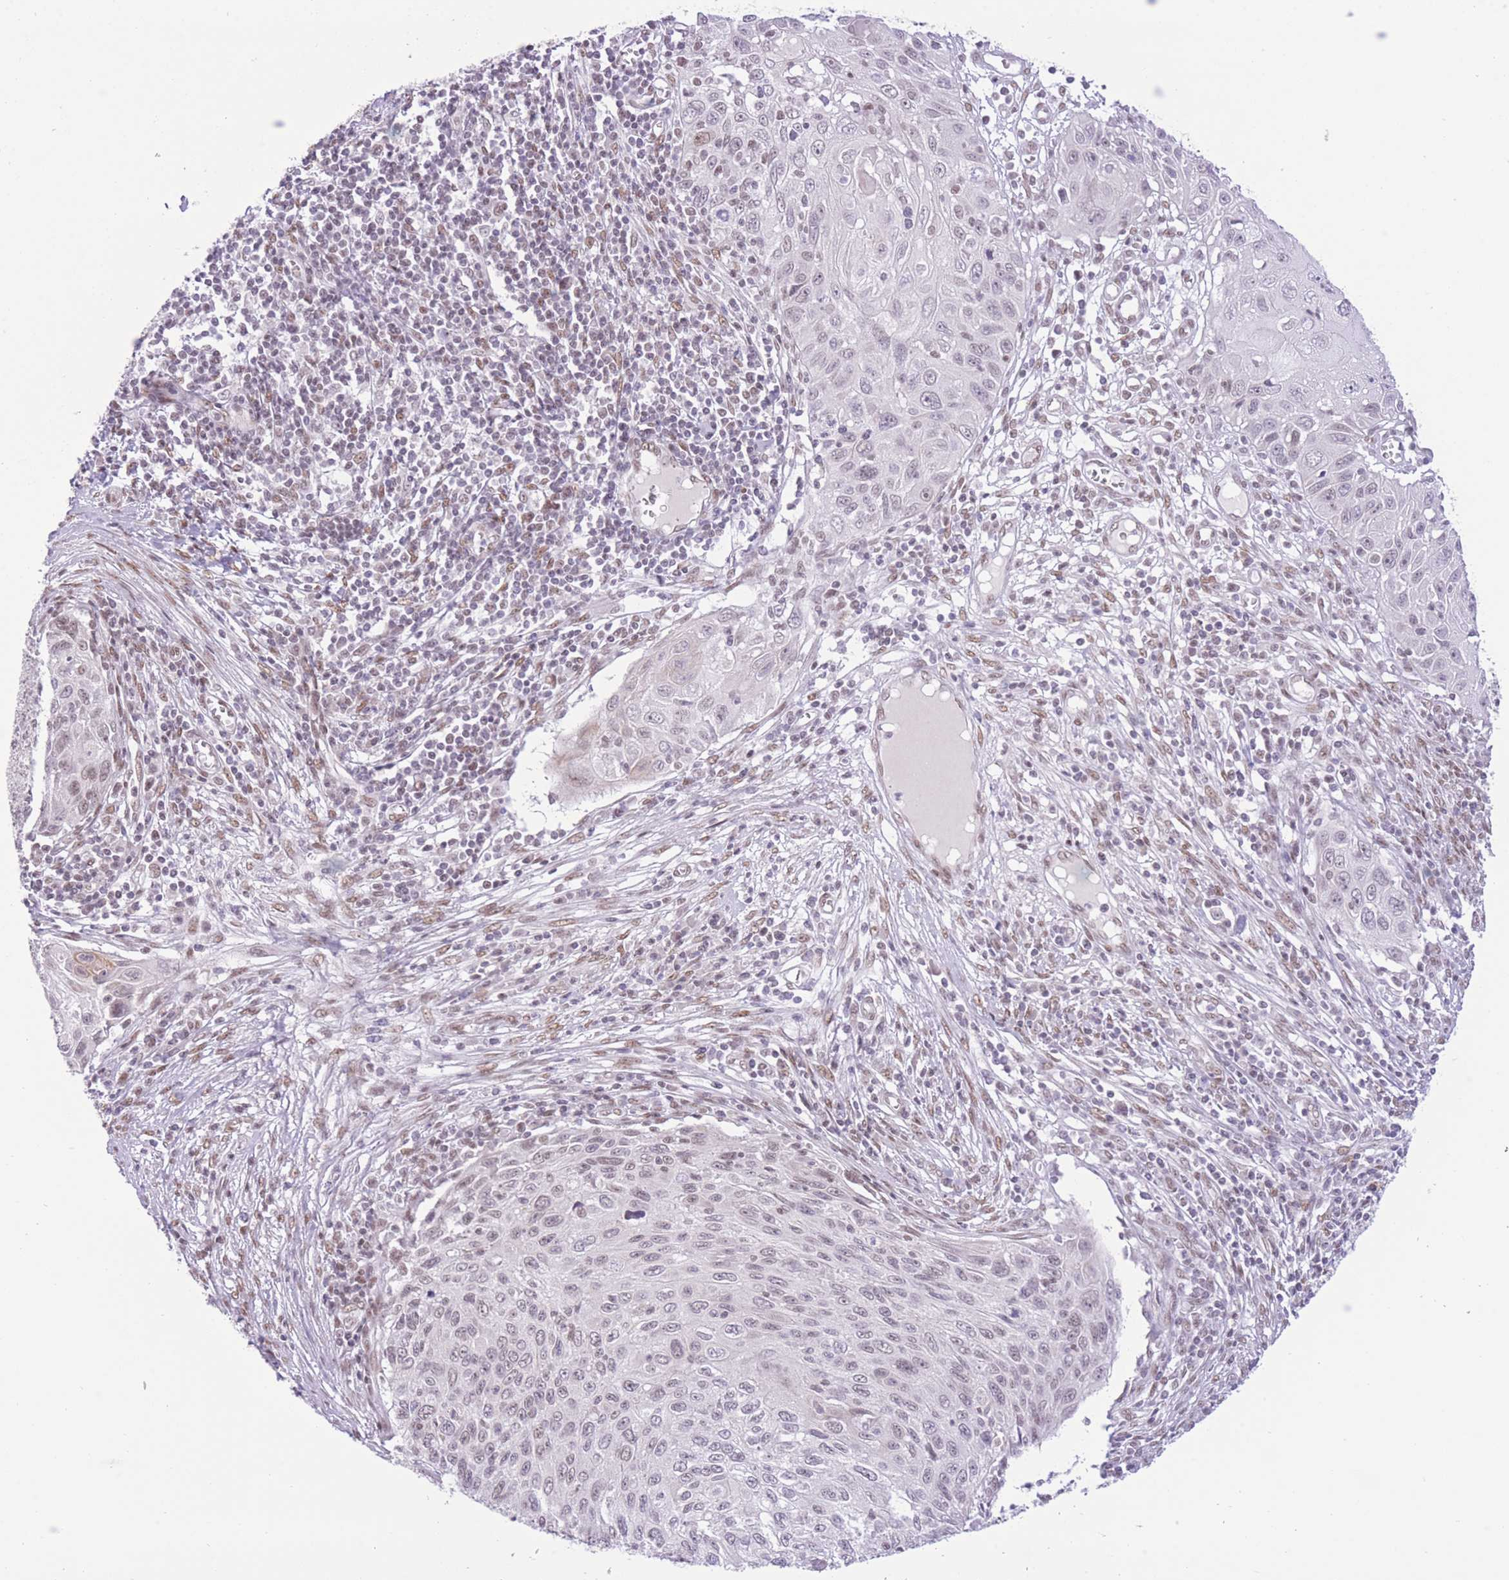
{"staining": {"intensity": "weak", "quantity": "25%-75%", "location": "nuclear"}, "tissue": "cervical cancer", "cell_type": "Tumor cells", "image_type": "cancer", "snomed": [{"axis": "morphology", "description": "Squamous cell carcinoma, NOS"}, {"axis": "topography", "description": "Cervix"}], "caption": "Weak nuclear protein staining is seen in about 25%-75% of tumor cells in squamous cell carcinoma (cervical).", "gene": "ZBED5", "patient": {"sex": "female", "age": 70}}